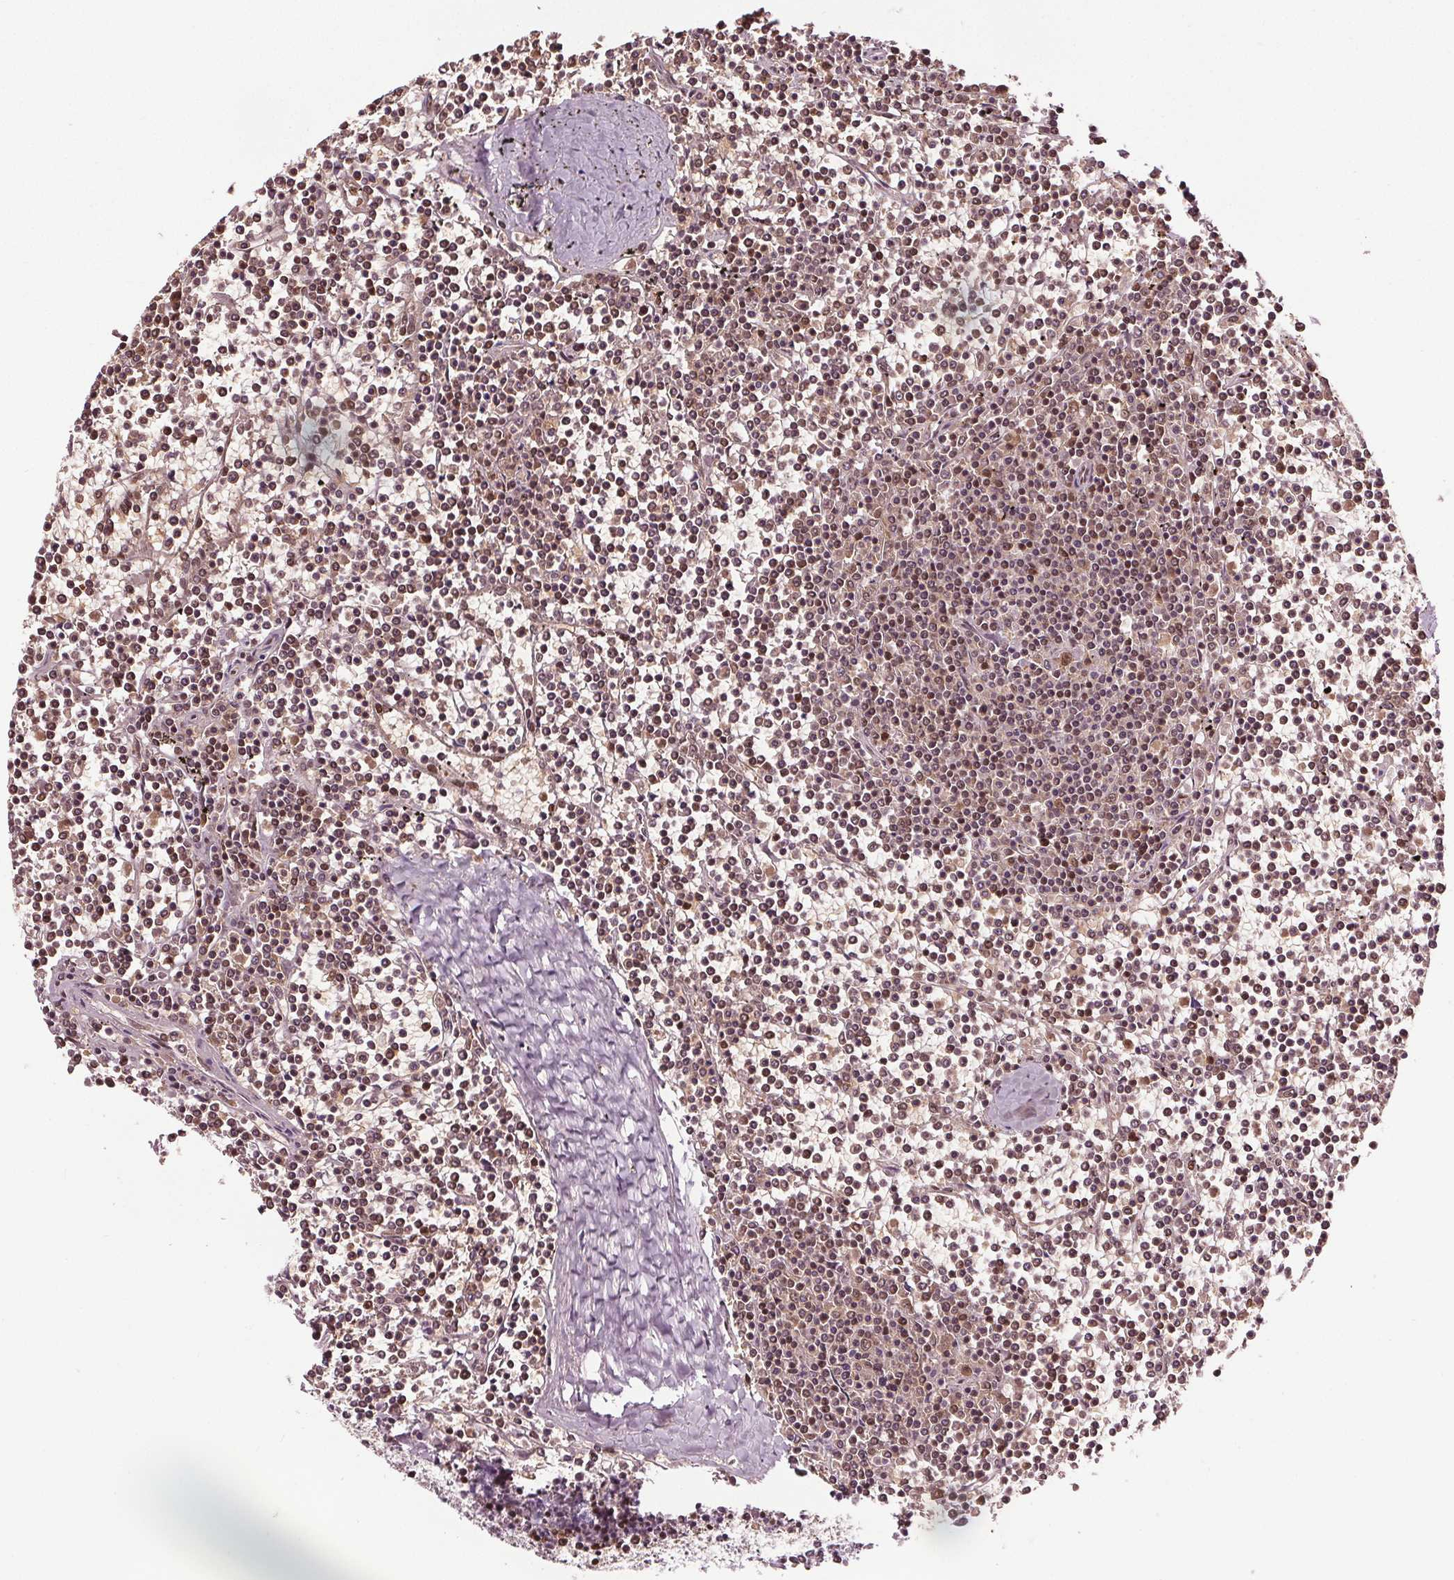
{"staining": {"intensity": "moderate", "quantity": ">75%", "location": "nuclear"}, "tissue": "lymphoma", "cell_type": "Tumor cells", "image_type": "cancer", "snomed": [{"axis": "morphology", "description": "Malignant lymphoma, non-Hodgkin's type, Low grade"}, {"axis": "topography", "description": "Spleen"}], "caption": "The immunohistochemical stain highlights moderate nuclear staining in tumor cells of lymphoma tissue.", "gene": "IWS1", "patient": {"sex": "female", "age": 19}}